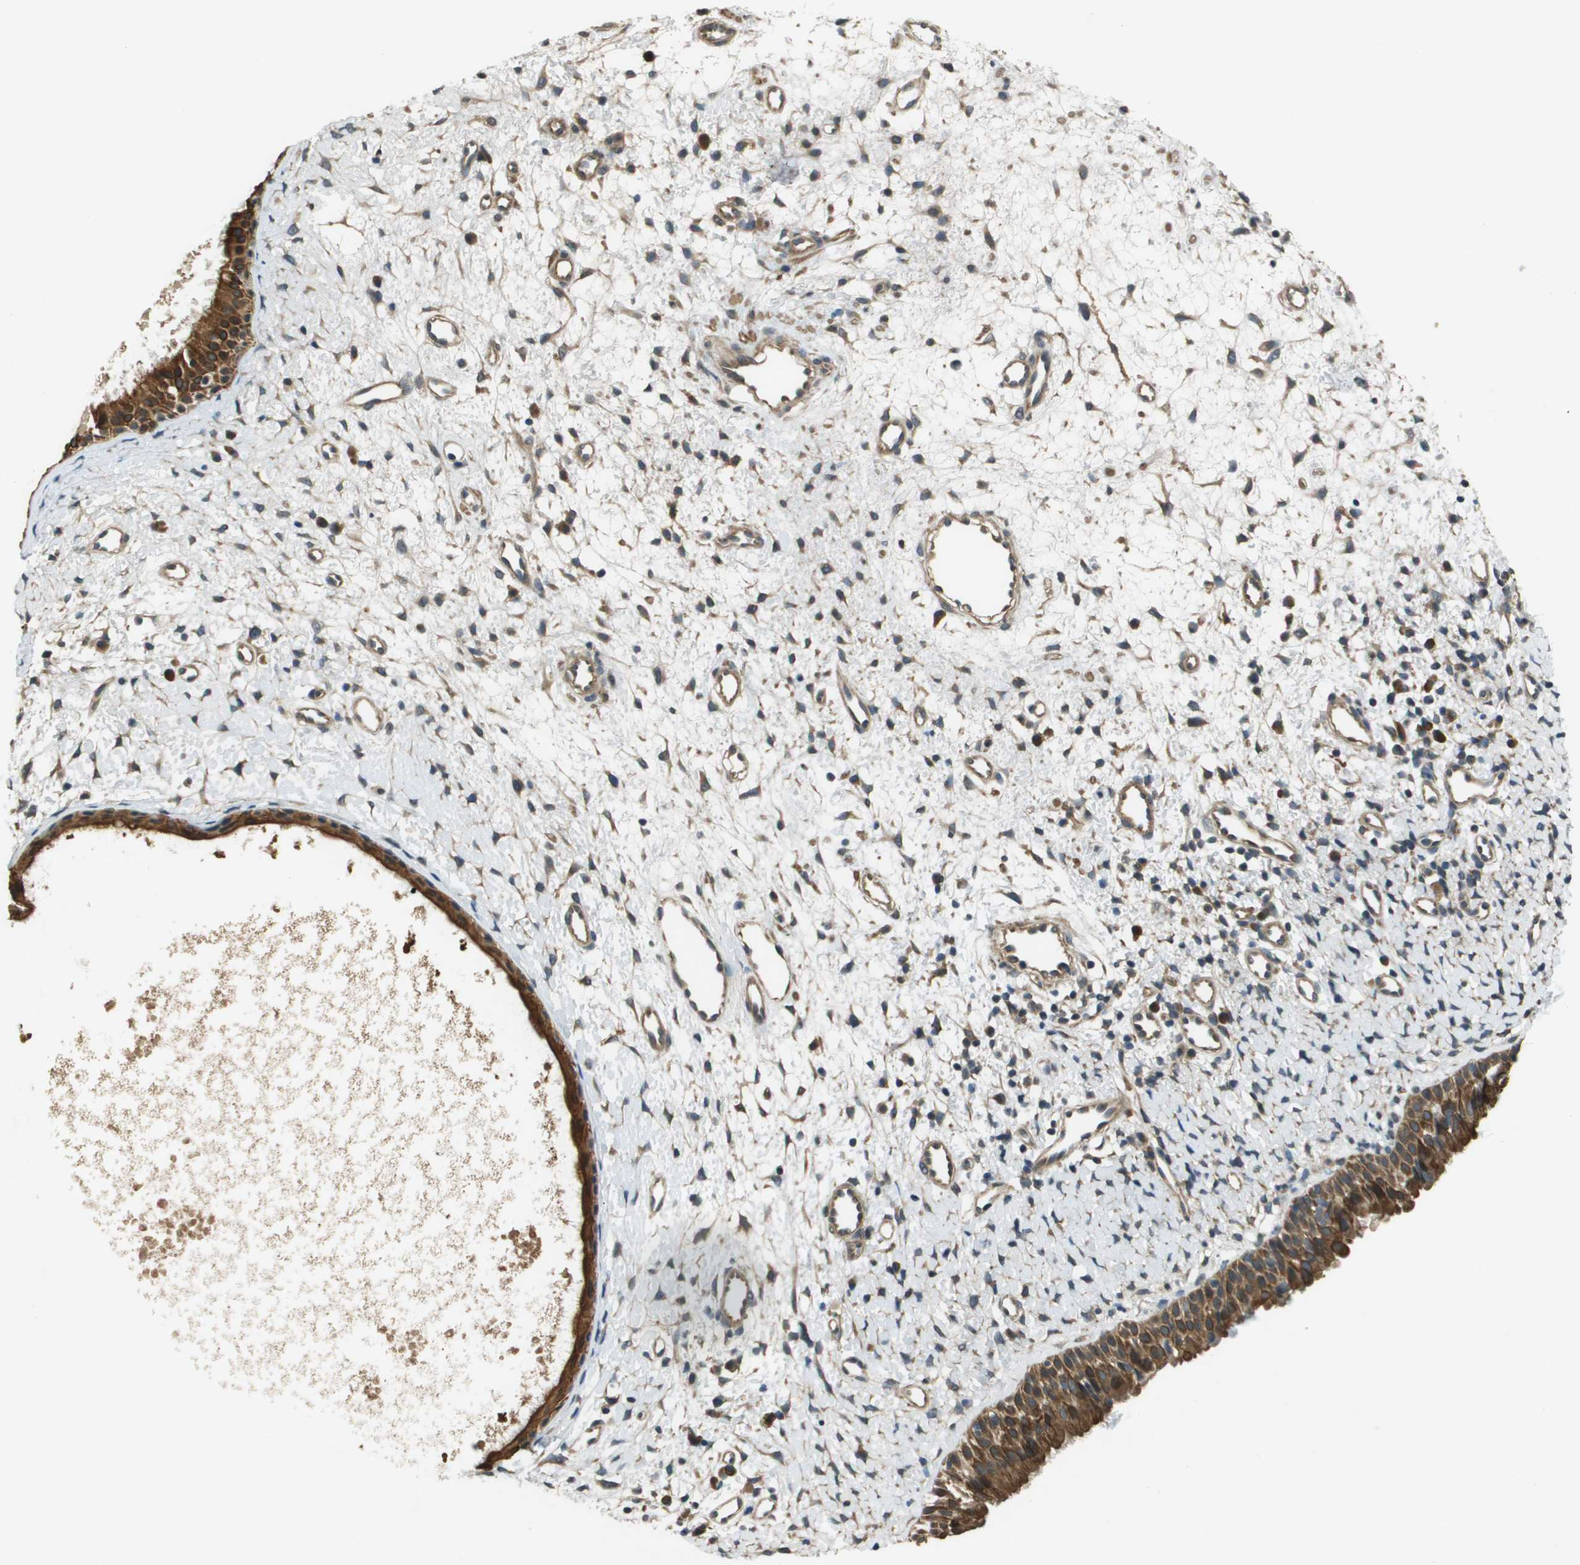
{"staining": {"intensity": "strong", "quantity": ">75%", "location": "cytoplasmic/membranous"}, "tissue": "nasopharynx", "cell_type": "Respiratory epithelial cells", "image_type": "normal", "snomed": [{"axis": "morphology", "description": "Normal tissue, NOS"}, {"axis": "topography", "description": "Nasopharynx"}], "caption": "This image exhibits immunohistochemistry (IHC) staining of normal nasopharynx, with high strong cytoplasmic/membranous positivity in about >75% of respiratory epithelial cells.", "gene": "CDKN2C", "patient": {"sex": "male", "age": 22}}